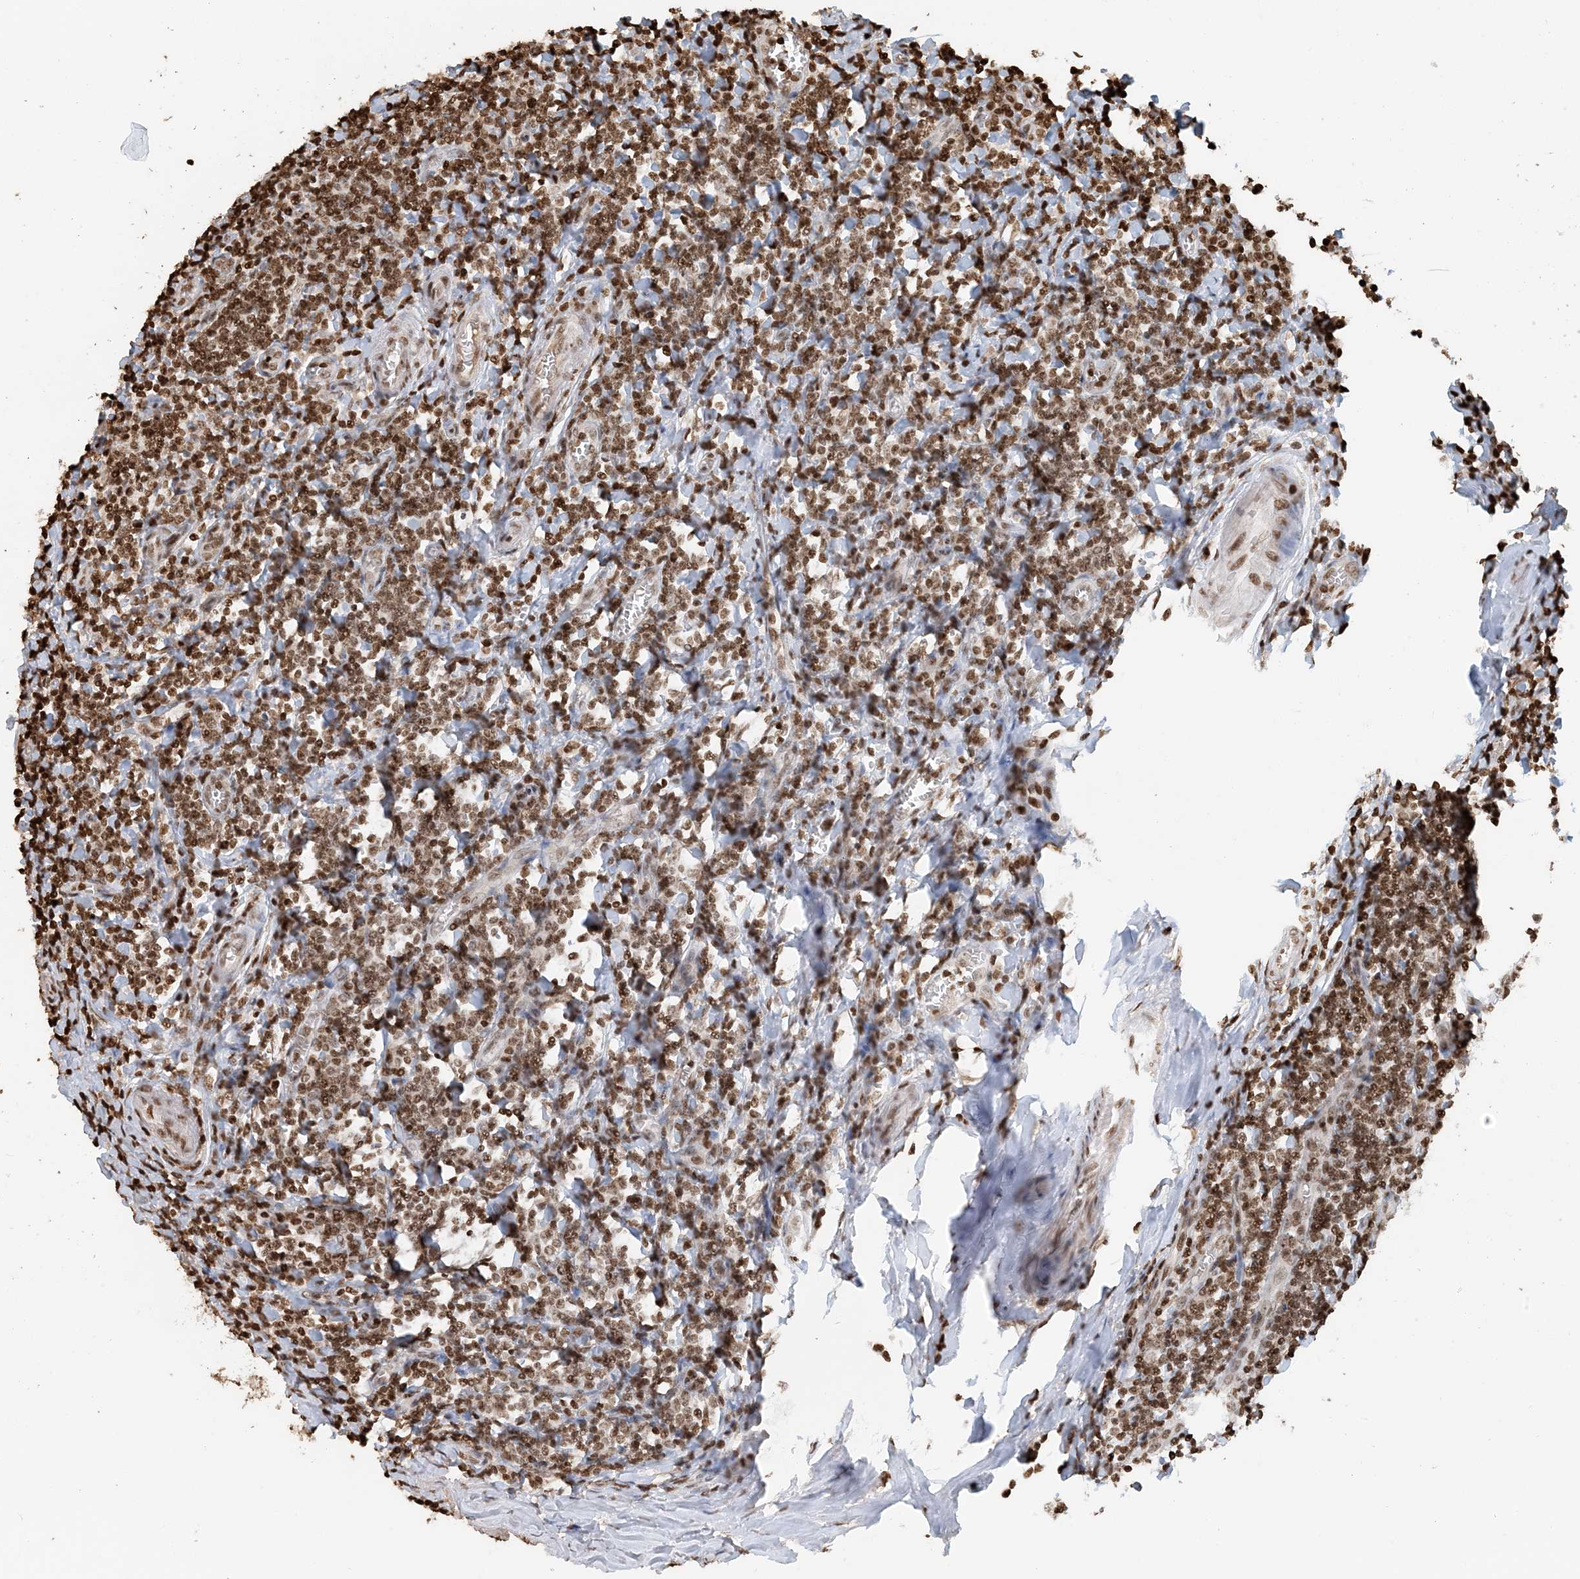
{"staining": {"intensity": "moderate", "quantity": ">75%", "location": "nuclear"}, "tissue": "tonsil", "cell_type": "Germinal center cells", "image_type": "normal", "snomed": [{"axis": "morphology", "description": "Normal tissue, NOS"}, {"axis": "topography", "description": "Tonsil"}], "caption": "This is an image of immunohistochemistry staining of normal tonsil, which shows moderate positivity in the nuclear of germinal center cells.", "gene": "H3", "patient": {"sex": "male", "age": 27}}